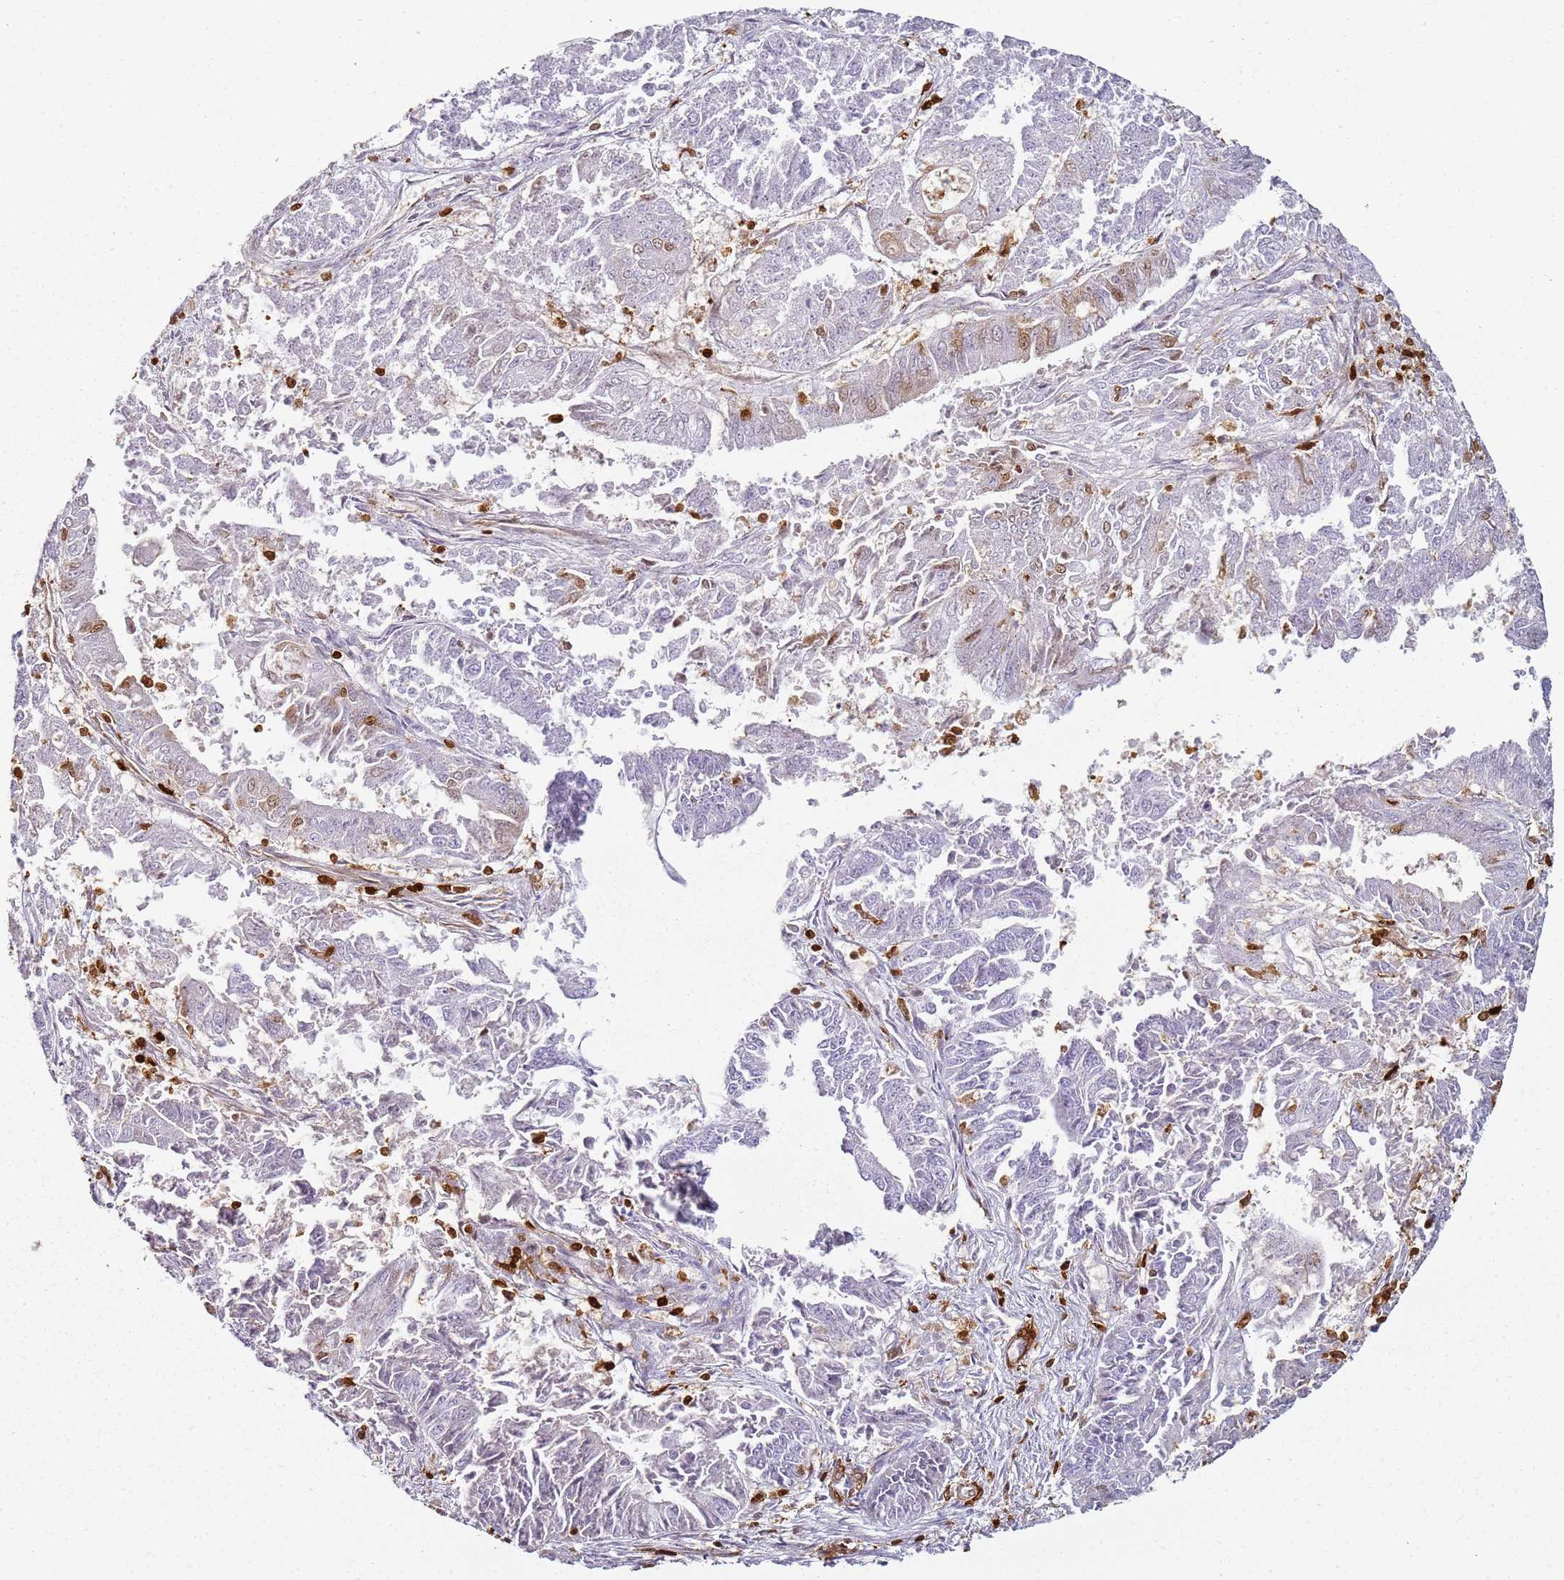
{"staining": {"intensity": "weak", "quantity": "<25%", "location": "nuclear"}, "tissue": "endometrial cancer", "cell_type": "Tumor cells", "image_type": "cancer", "snomed": [{"axis": "morphology", "description": "Adenocarcinoma, NOS"}, {"axis": "topography", "description": "Endometrium"}], "caption": "Tumor cells are negative for brown protein staining in adenocarcinoma (endometrial). (DAB IHC visualized using brightfield microscopy, high magnification).", "gene": "S100A4", "patient": {"sex": "female", "age": 73}}